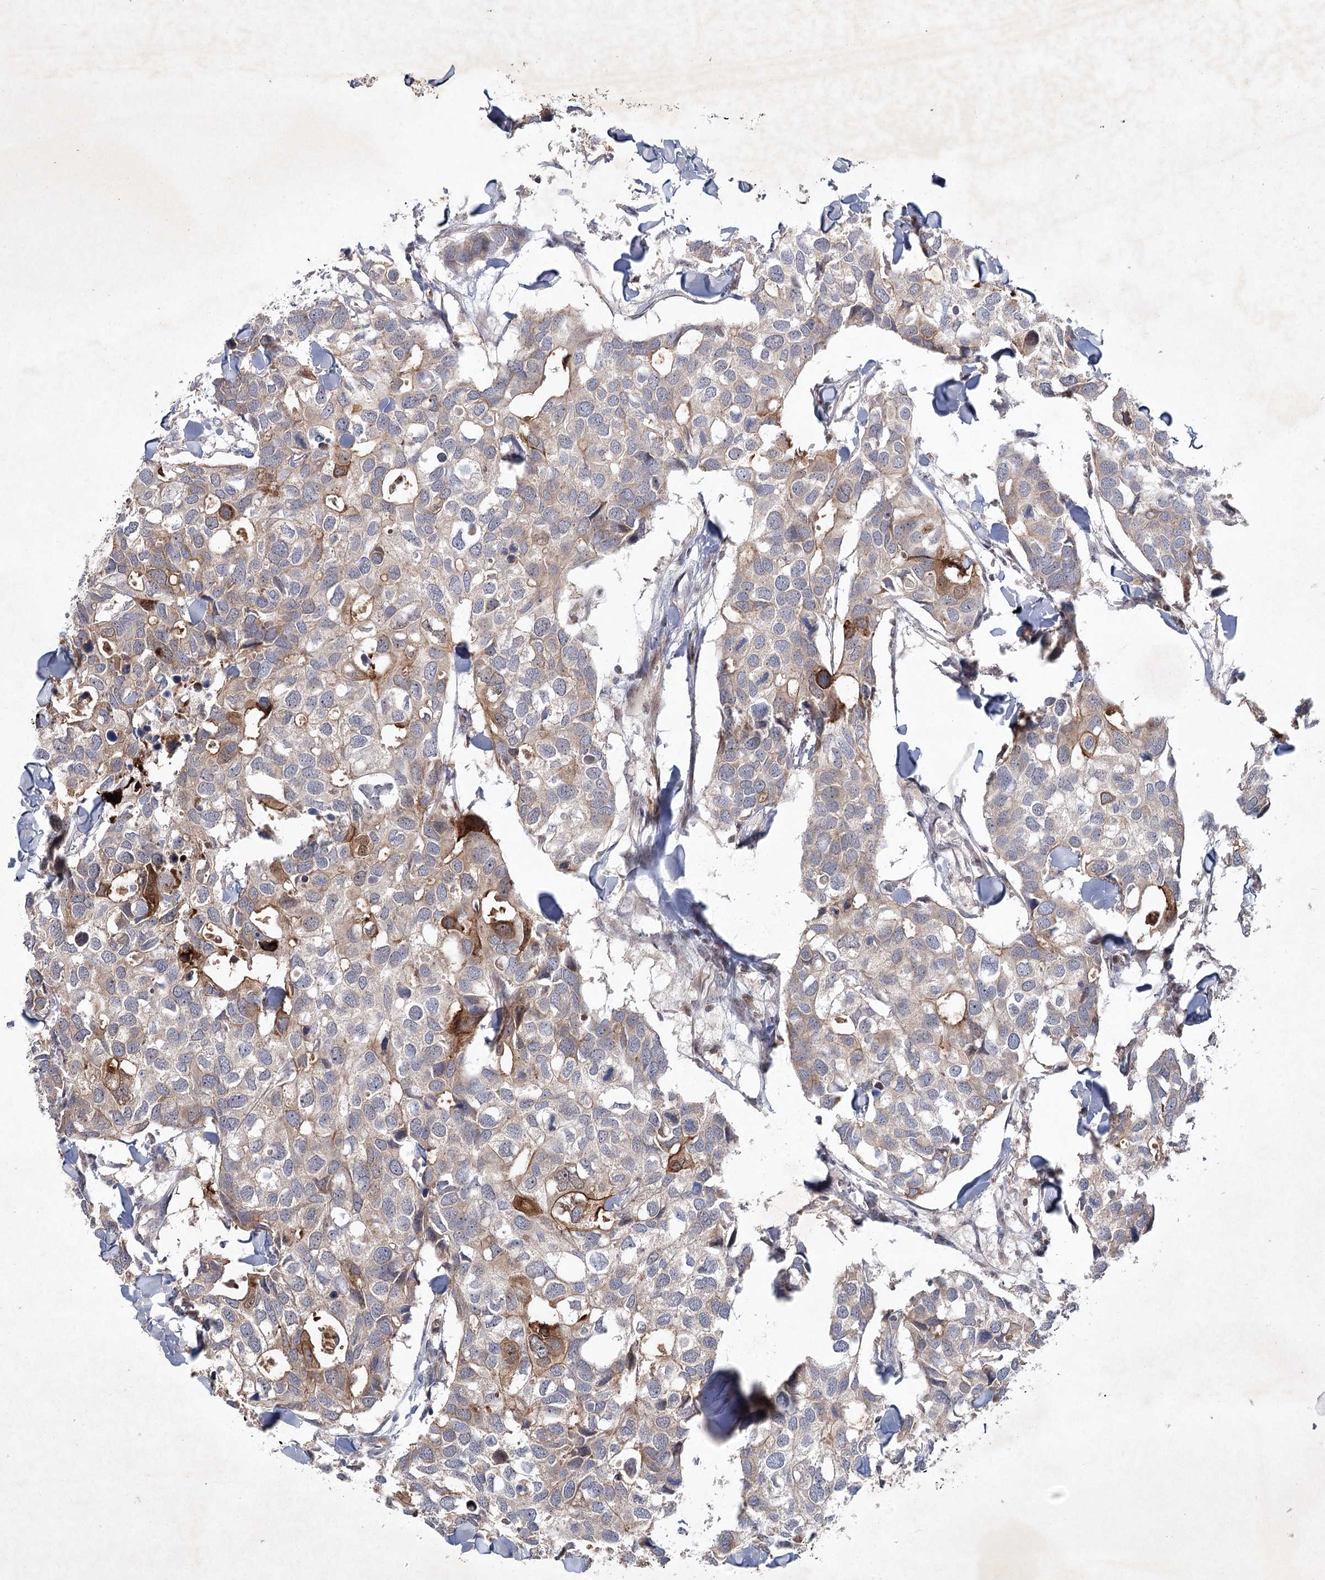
{"staining": {"intensity": "moderate", "quantity": "<25%", "location": "cytoplasmic/membranous"}, "tissue": "breast cancer", "cell_type": "Tumor cells", "image_type": "cancer", "snomed": [{"axis": "morphology", "description": "Duct carcinoma"}, {"axis": "topography", "description": "Breast"}], "caption": "Breast cancer stained with a brown dye displays moderate cytoplasmic/membranous positive staining in about <25% of tumor cells.", "gene": "MAP3K13", "patient": {"sex": "female", "age": 83}}